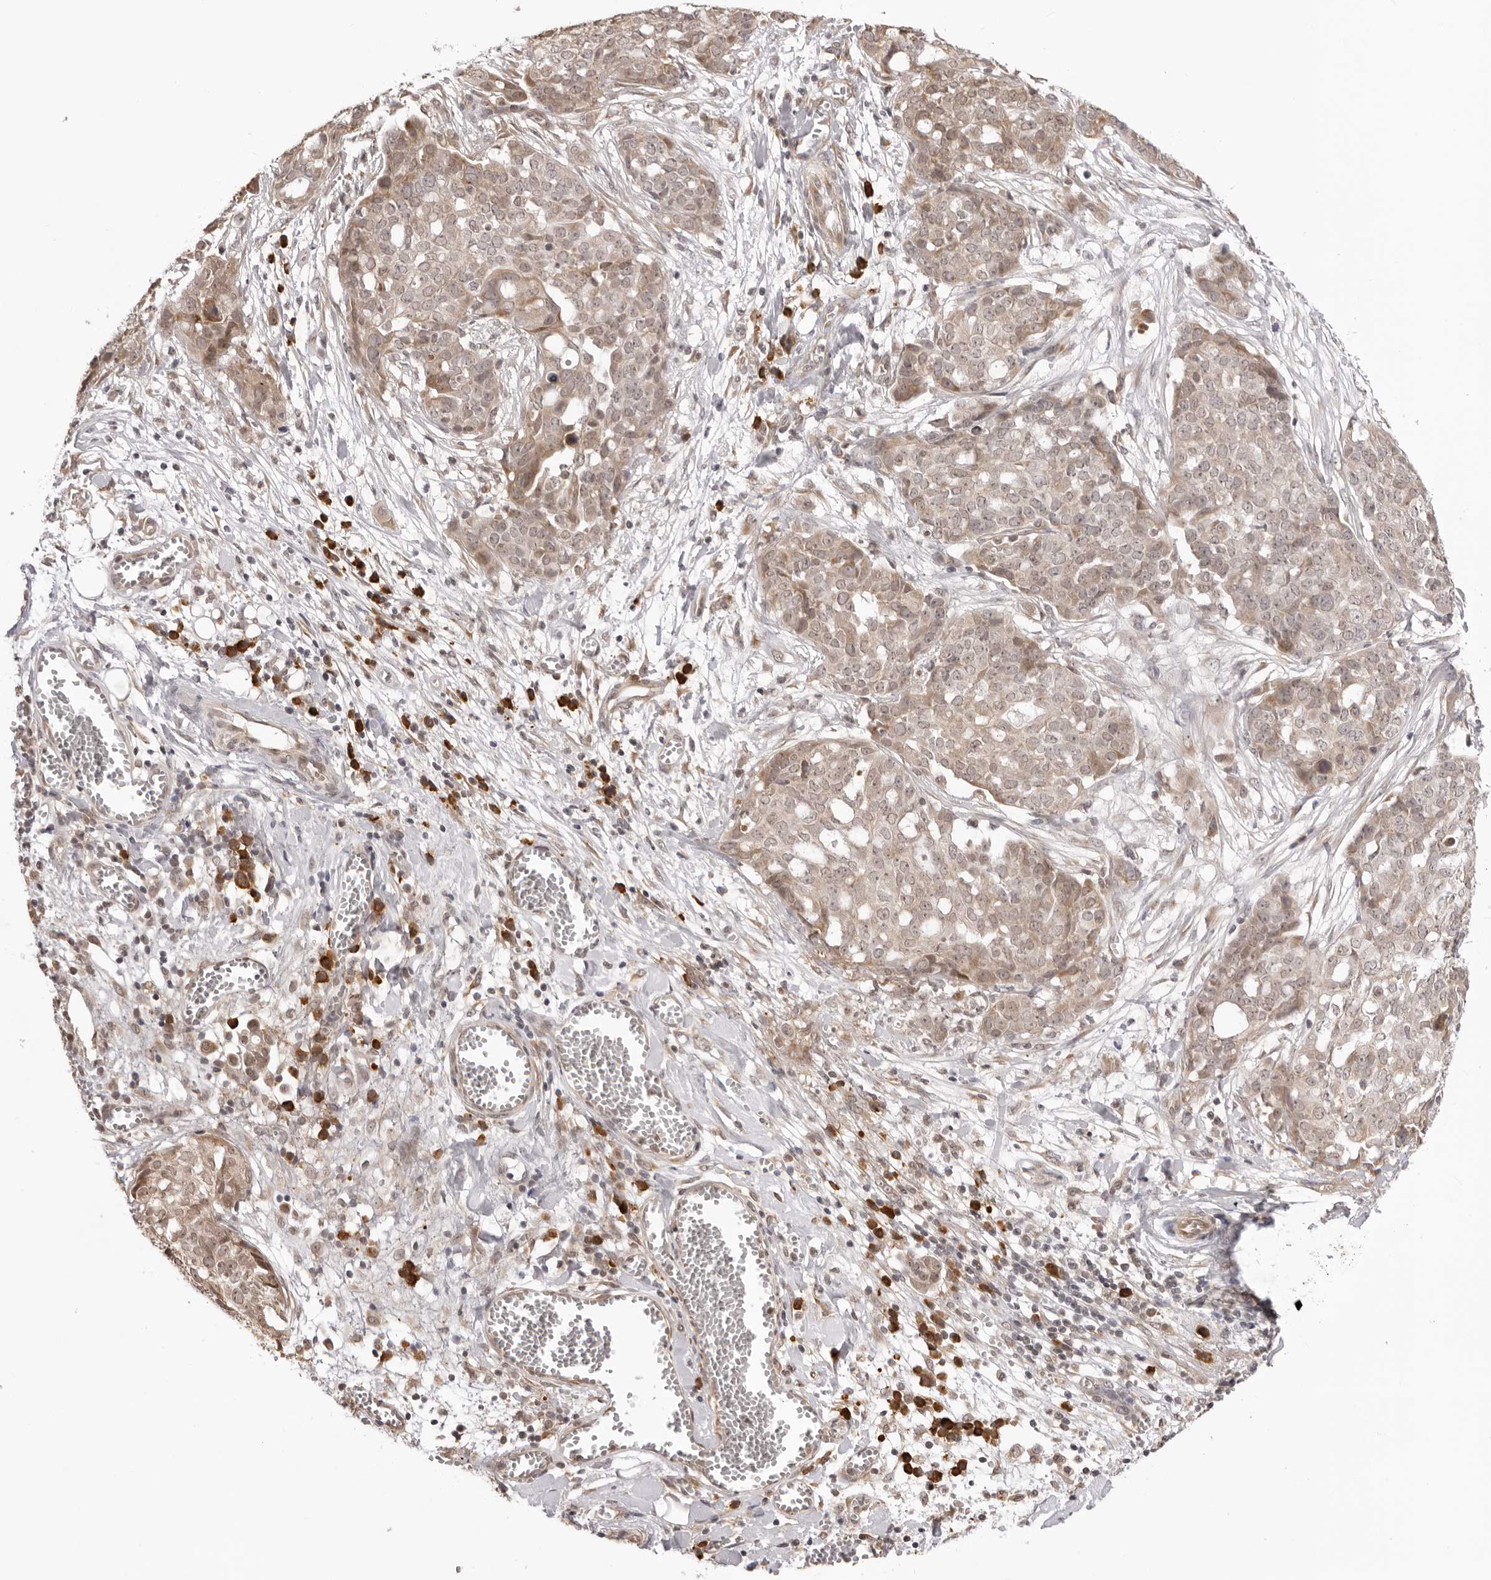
{"staining": {"intensity": "weak", "quantity": ">75%", "location": "cytoplasmic/membranous"}, "tissue": "ovarian cancer", "cell_type": "Tumor cells", "image_type": "cancer", "snomed": [{"axis": "morphology", "description": "Cystadenocarcinoma, serous, NOS"}, {"axis": "topography", "description": "Soft tissue"}, {"axis": "topography", "description": "Ovary"}], "caption": "Tumor cells demonstrate weak cytoplasmic/membranous positivity in approximately >75% of cells in serous cystadenocarcinoma (ovarian).", "gene": "ZC3H11A", "patient": {"sex": "female", "age": 57}}